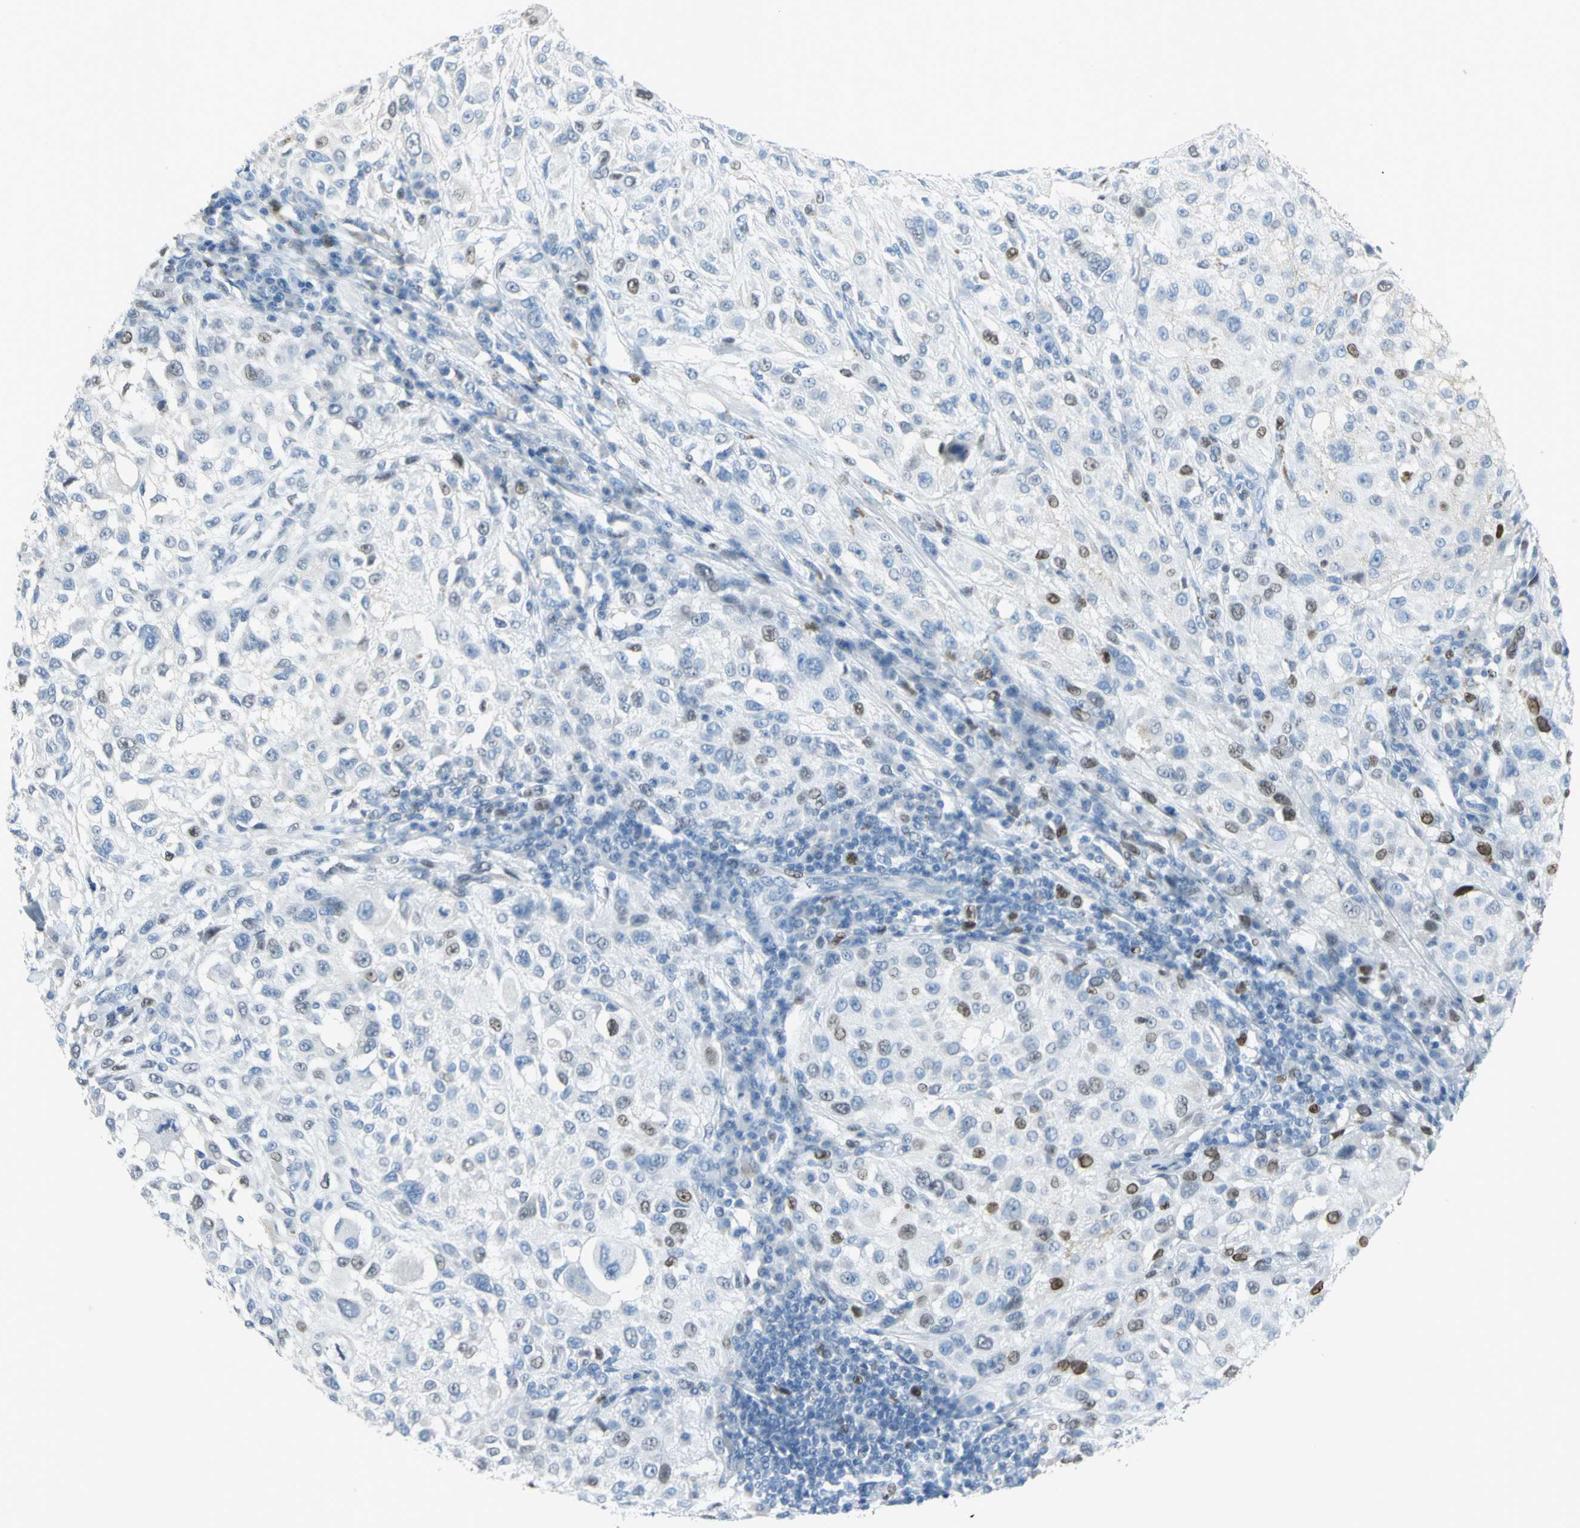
{"staining": {"intensity": "moderate", "quantity": "25%-75%", "location": "nuclear"}, "tissue": "melanoma", "cell_type": "Tumor cells", "image_type": "cancer", "snomed": [{"axis": "morphology", "description": "Necrosis, NOS"}, {"axis": "morphology", "description": "Malignant melanoma, NOS"}, {"axis": "topography", "description": "Skin"}], "caption": "The immunohistochemical stain labels moderate nuclear positivity in tumor cells of melanoma tissue.", "gene": "MCM3", "patient": {"sex": "female", "age": 87}}